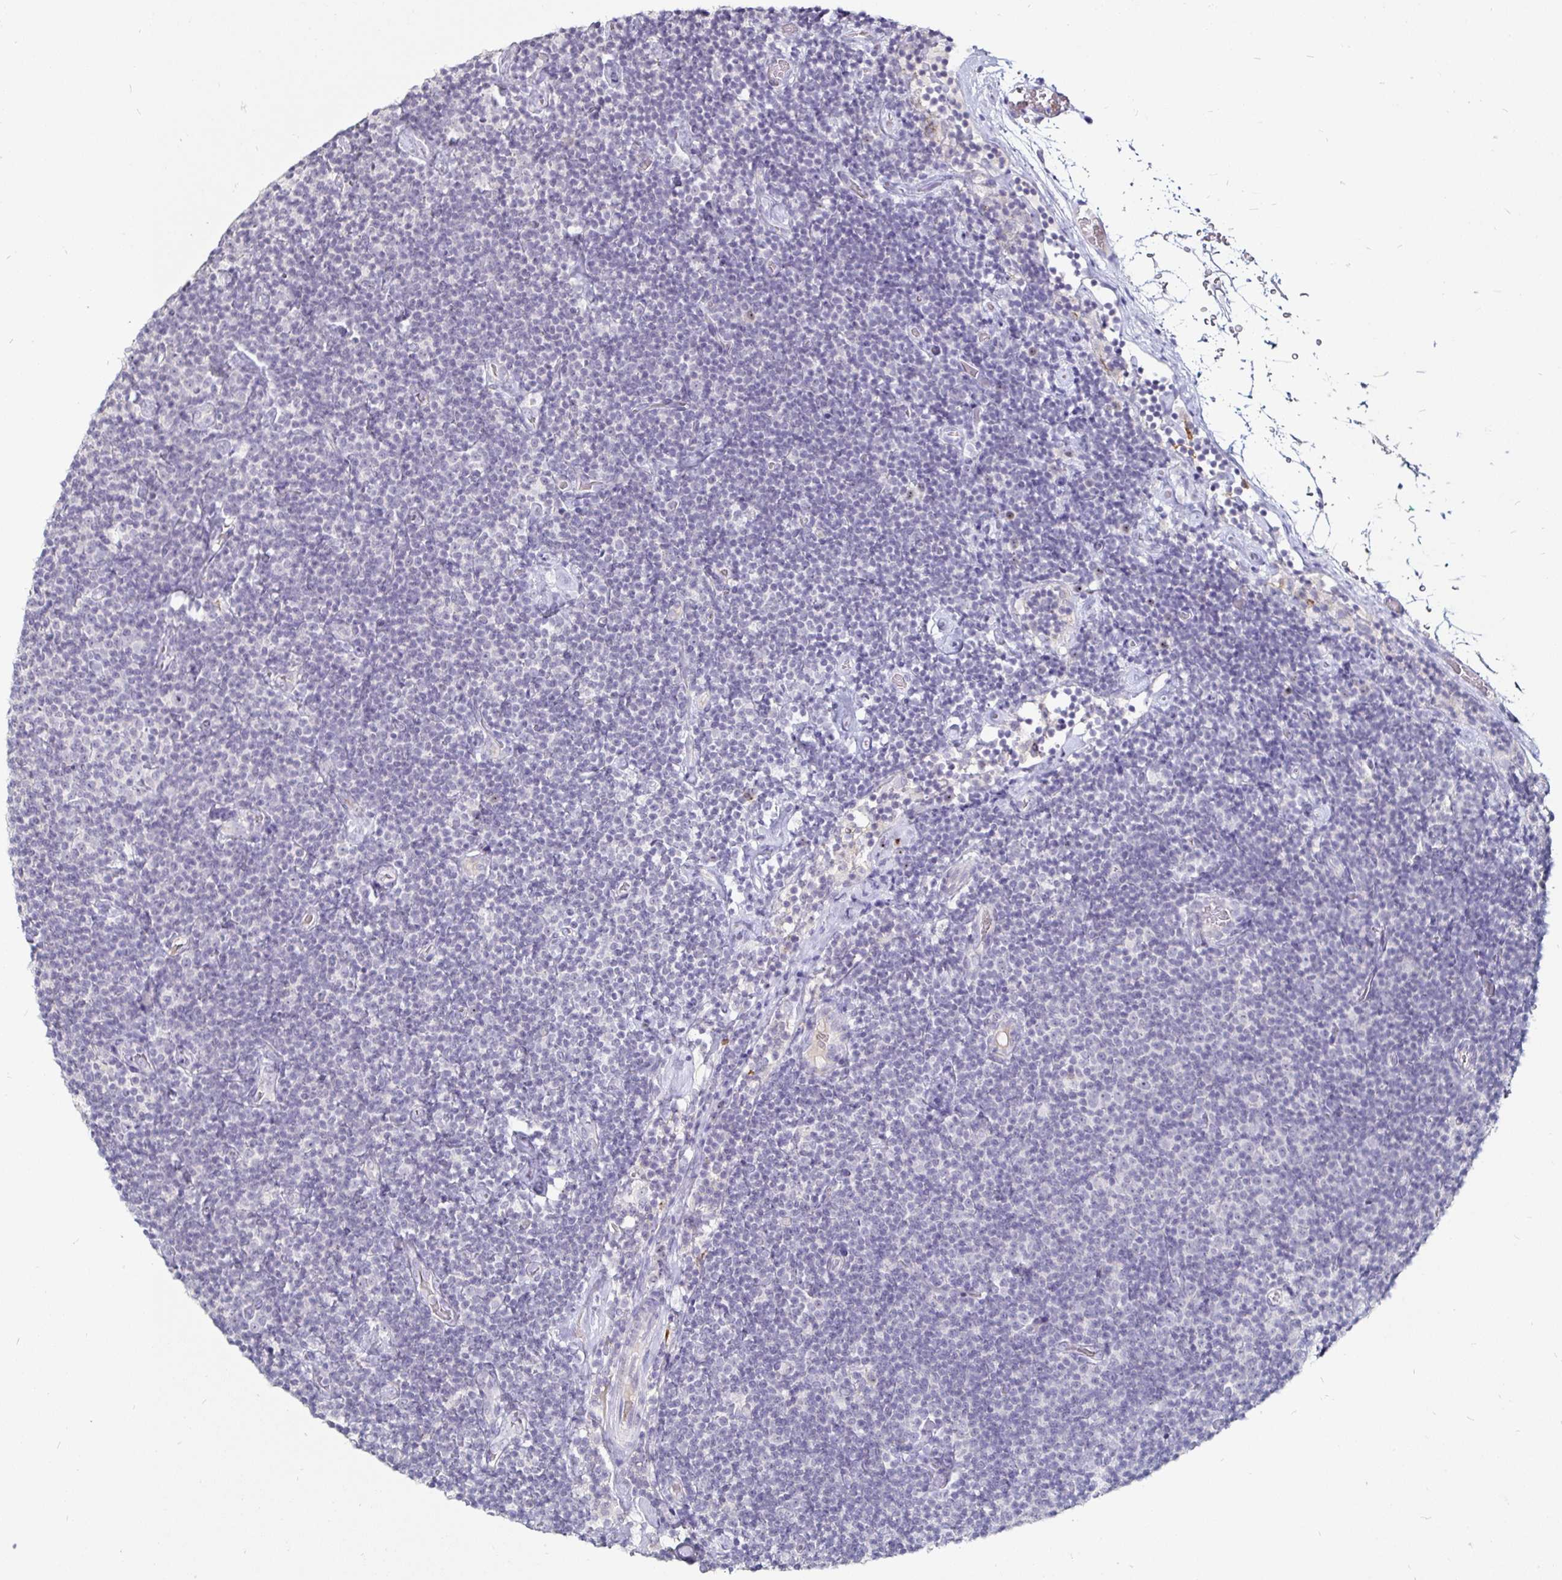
{"staining": {"intensity": "negative", "quantity": "none", "location": "none"}, "tissue": "lymphoma", "cell_type": "Tumor cells", "image_type": "cancer", "snomed": [{"axis": "morphology", "description": "Malignant lymphoma, non-Hodgkin's type, Low grade"}, {"axis": "topography", "description": "Lymph node"}], "caption": "Immunohistochemistry (IHC) micrograph of neoplastic tissue: low-grade malignant lymphoma, non-Hodgkin's type stained with DAB displays no significant protein expression in tumor cells. Brightfield microscopy of immunohistochemistry stained with DAB (3,3'-diaminobenzidine) (brown) and hematoxylin (blue), captured at high magnification.", "gene": "FAIM2", "patient": {"sex": "male", "age": 81}}